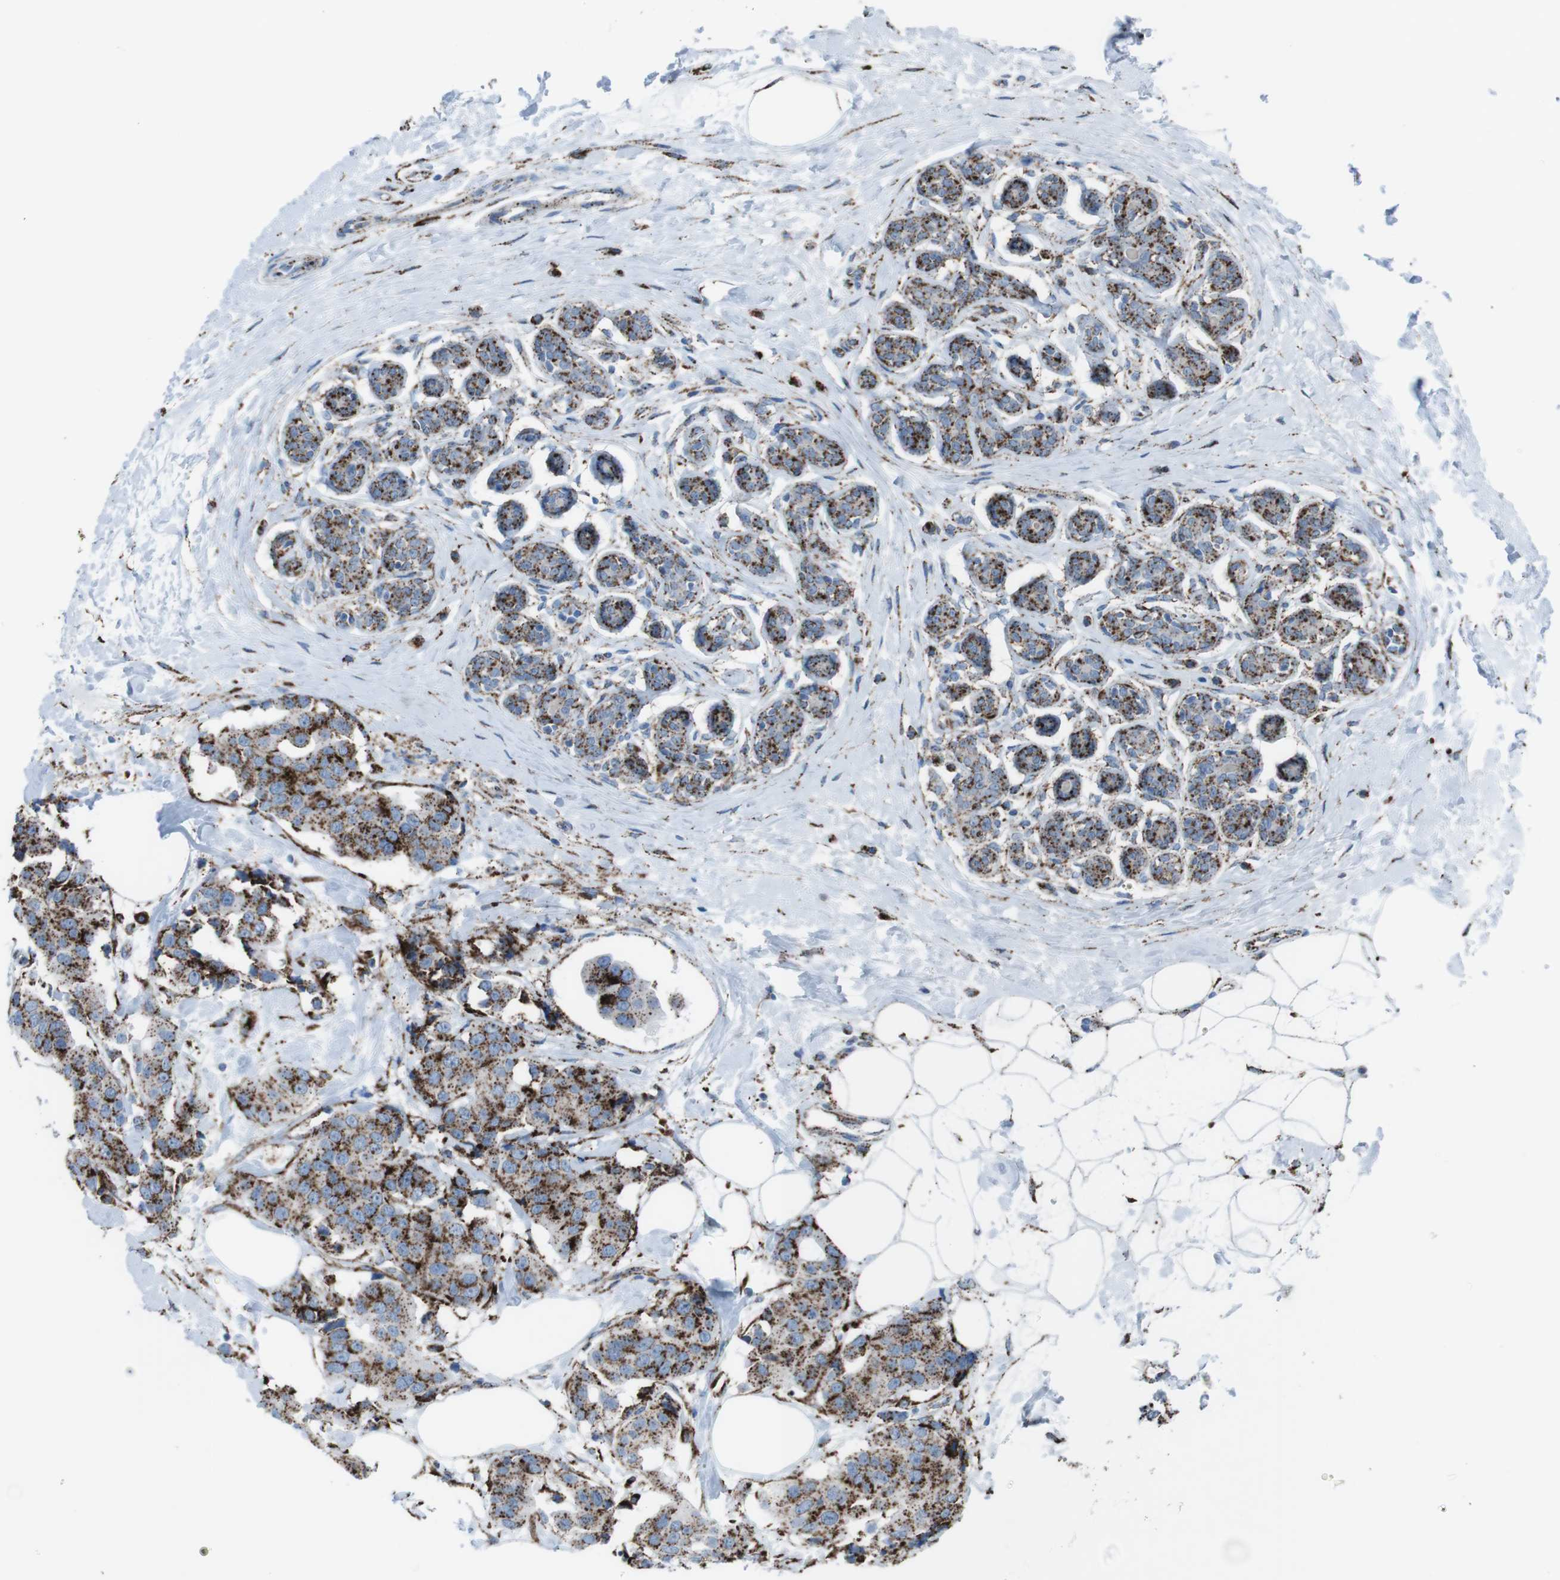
{"staining": {"intensity": "strong", "quantity": ">75%", "location": "cytoplasmic/membranous"}, "tissue": "breast cancer", "cell_type": "Tumor cells", "image_type": "cancer", "snomed": [{"axis": "morphology", "description": "Normal tissue, NOS"}, {"axis": "morphology", "description": "Duct carcinoma"}, {"axis": "topography", "description": "Breast"}], "caption": "Protein positivity by IHC displays strong cytoplasmic/membranous staining in approximately >75% of tumor cells in breast cancer.", "gene": "SCARB2", "patient": {"sex": "female", "age": 39}}